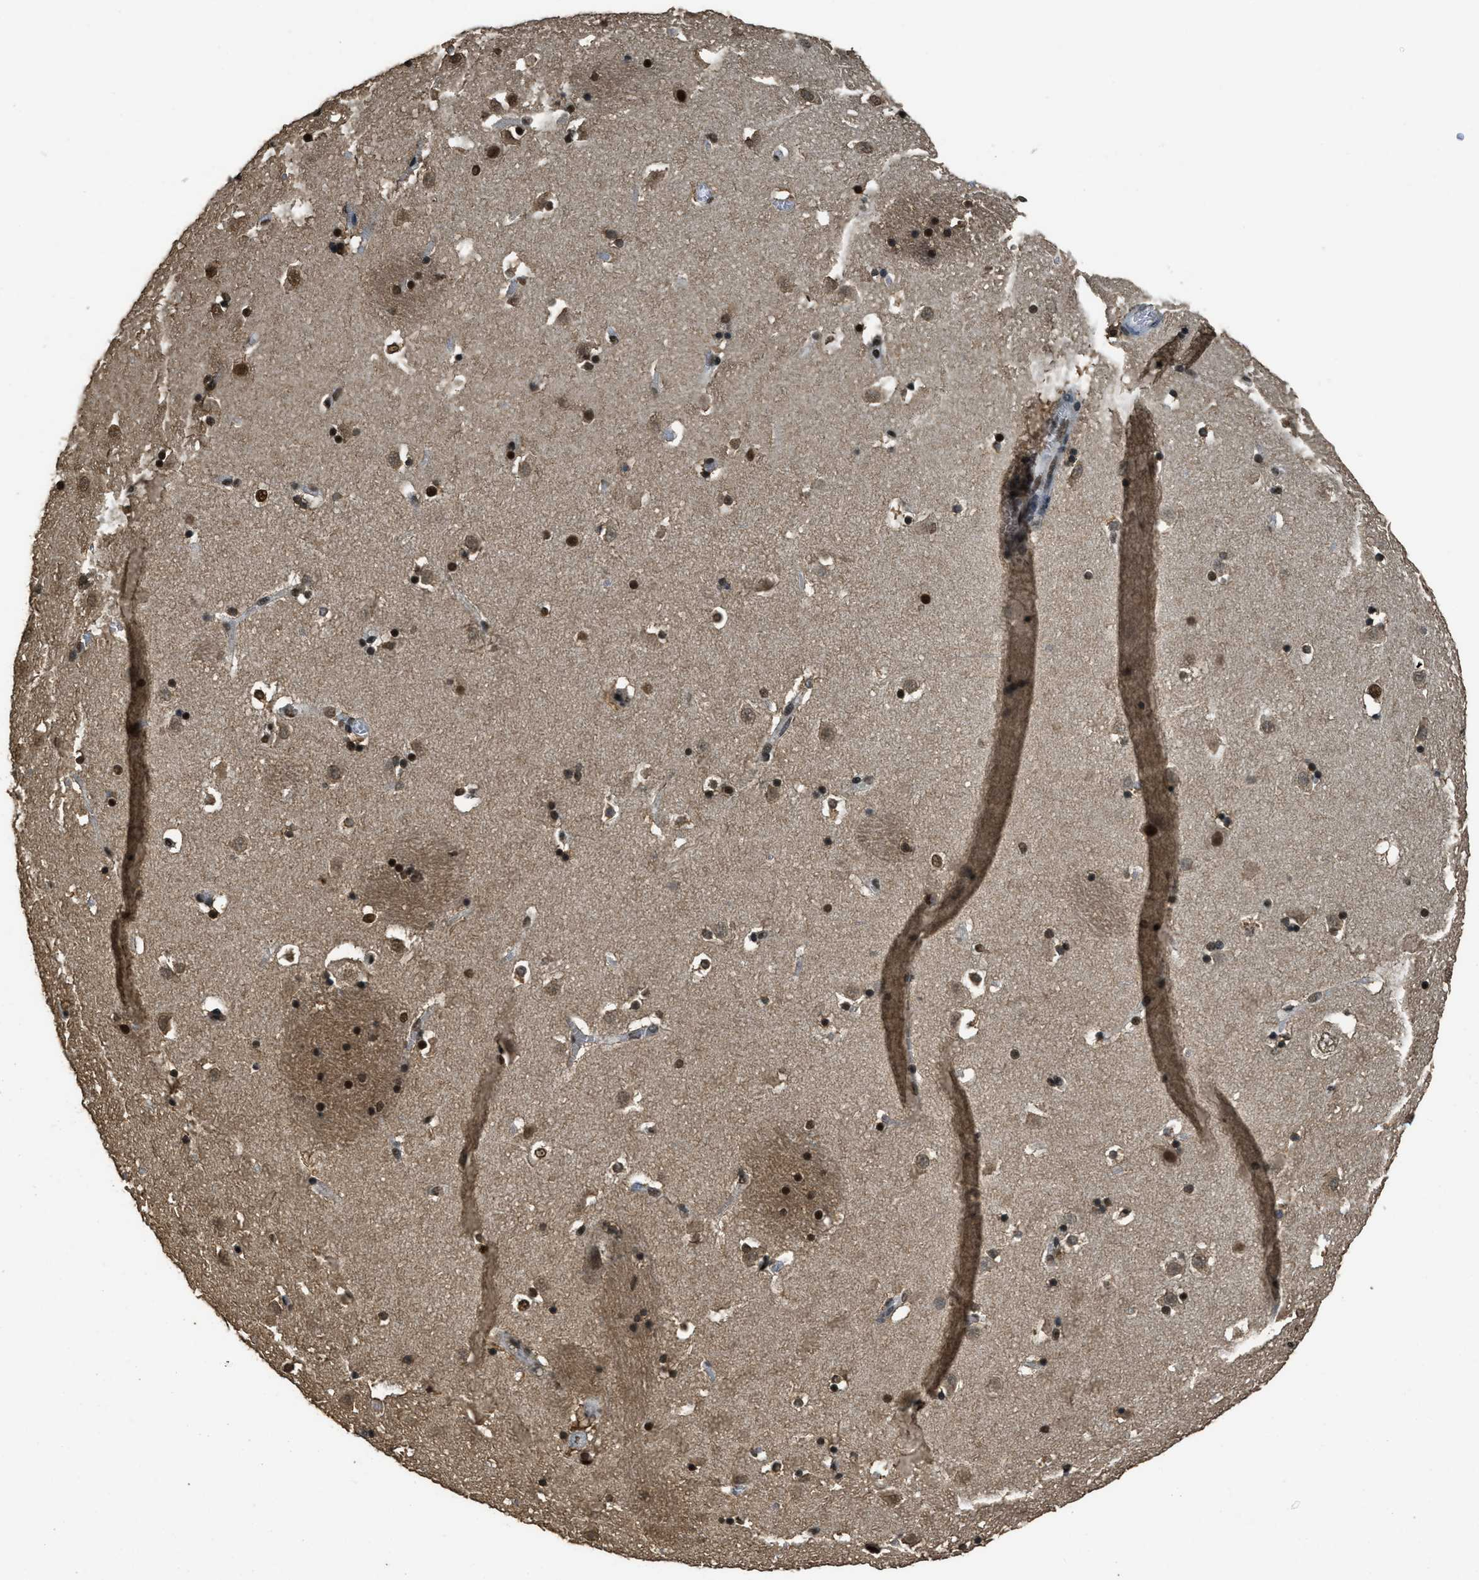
{"staining": {"intensity": "strong", "quantity": ">75%", "location": "nuclear"}, "tissue": "caudate", "cell_type": "Glial cells", "image_type": "normal", "snomed": [{"axis": "morphology", "description": "Normal tissue, NOS"}, {"axis": "topography", "description": "Lateral ventricle wall"}], "caption": "A photomicrograph of human caudate stained for a protein reveals strong nuclear brown staining in glial cells. The protein is stained brown, and the nuclei are stained in blue (DAB (3,3'-diaminobenzidine) IHC with brightfield microscopy, high magnification).", "gene": "MYB", "patient": {"sex": "male", "age": 45}}